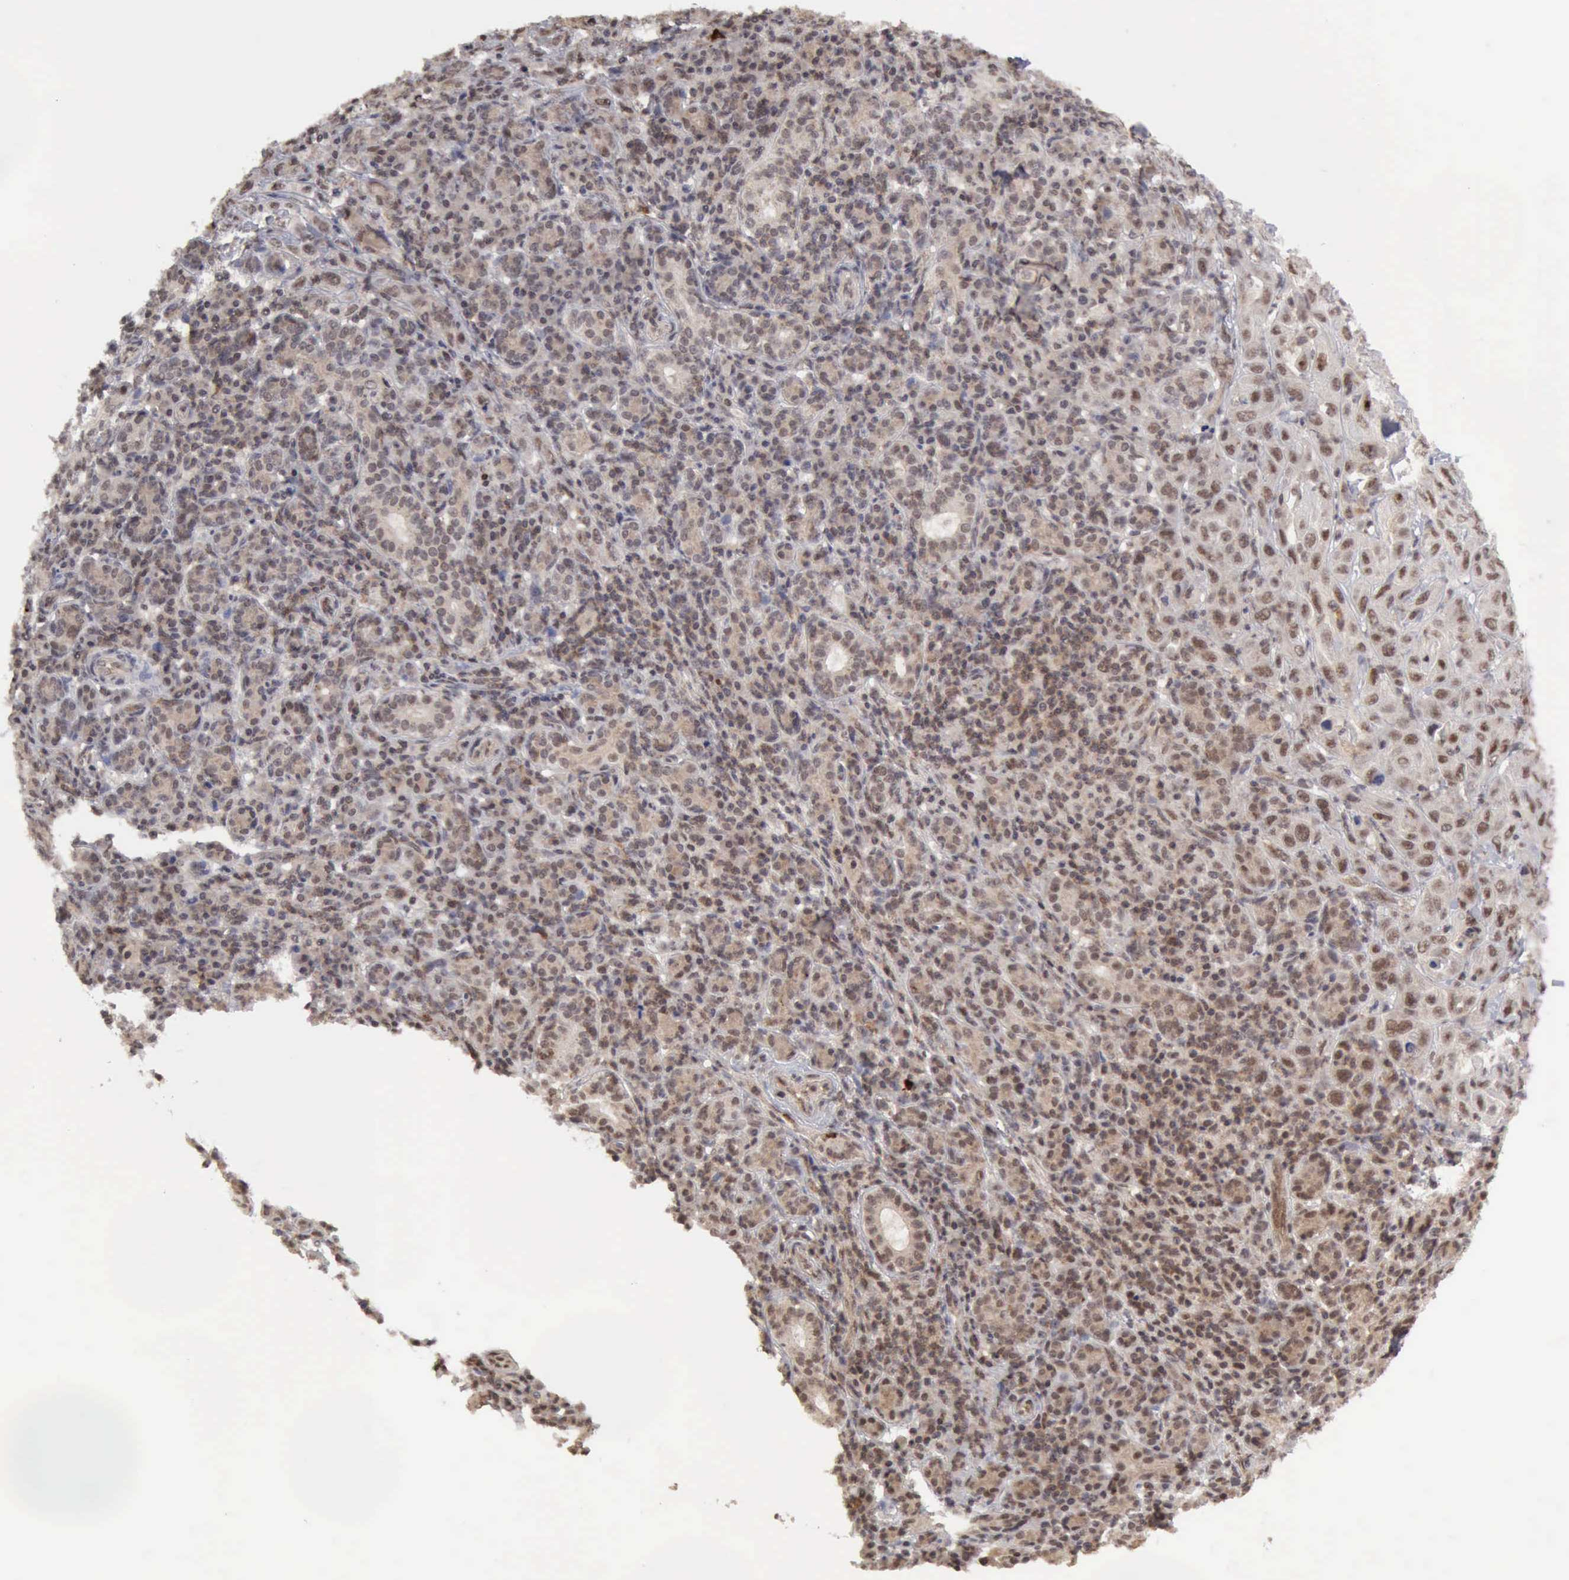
{"staining": {"intensity": "moderate", "quantity": ">75%", "location": "nuclear"}, "tissue": "skin cancer", "cell_type": "Tumor cells", "image_type": "cancer", "snomed": [{"axis": "morphology", "description": "Squamous cell carcinoma, NOS"}, {"axis": "topography", "description": "Skin"}], "caption": "Skin cancer tissue reveals moderate nuclear positivity in about >75% of tumor cells, visualized by immunohistochemistry. The protein is shown in brown color, while the nuclei are stained blue.", "gene": "CDKN2A", "patient": {"sex": "male", "age": 84}}